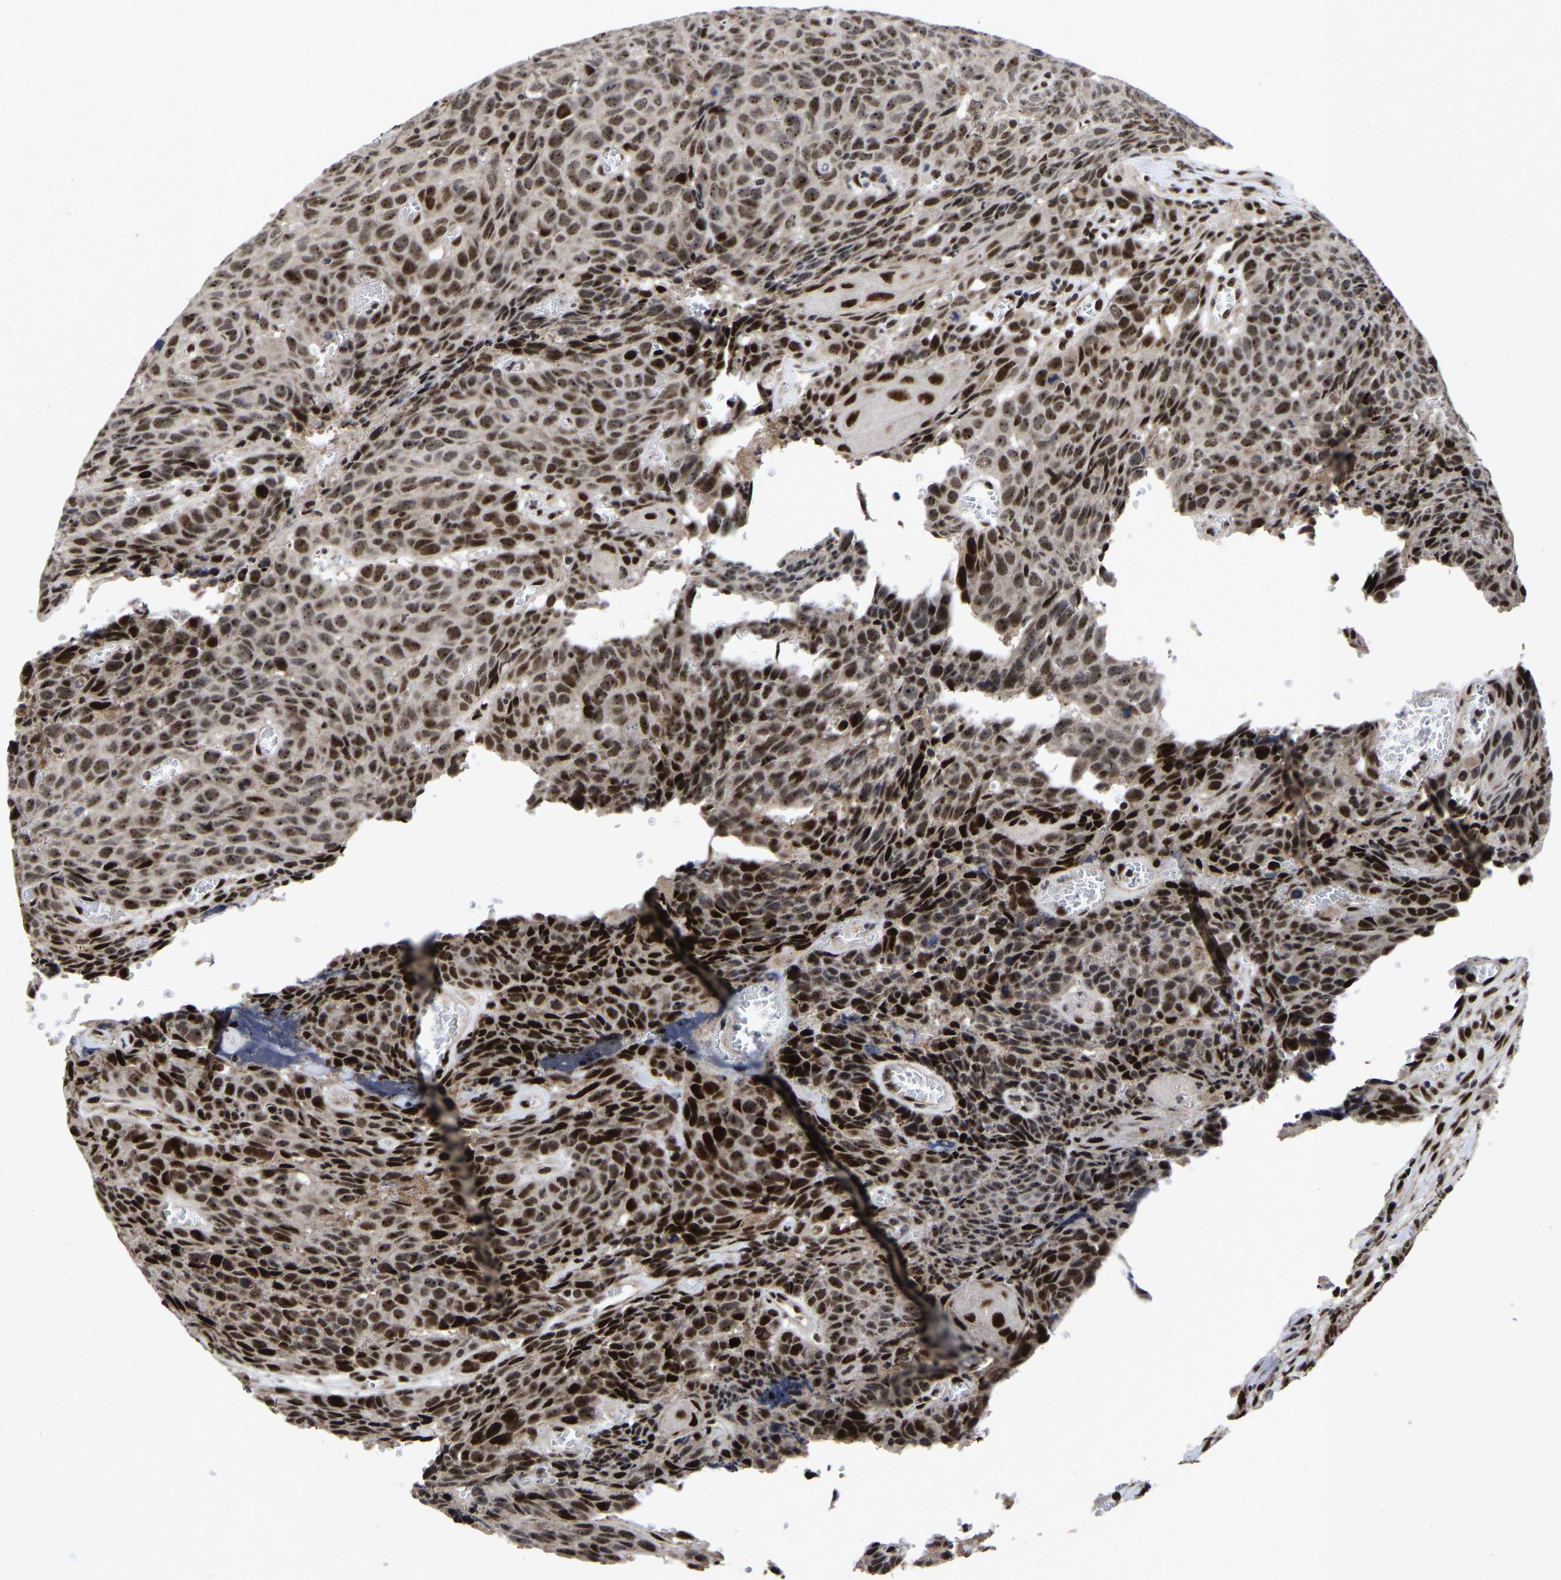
{"staining": {"intensity": "strong", "quantity": ">75%", "location": "nuclear"}, "tissue": "head and neck cancer", "cell_type": "Tumor cells", "image_type": "cancer", "snomed": [{"axis": "morphology", "description": "Squamous cell carcinoma, NOS"}, {"axis": "topography", "description": "Head-Neck"}], "caption": "Head and neck squamous cell carcinoma tissue shows strong nuclear expression in approximately >75% of tumor cells", "gene": "JUNB", "patient": {"sex": "male", "age": 66}}